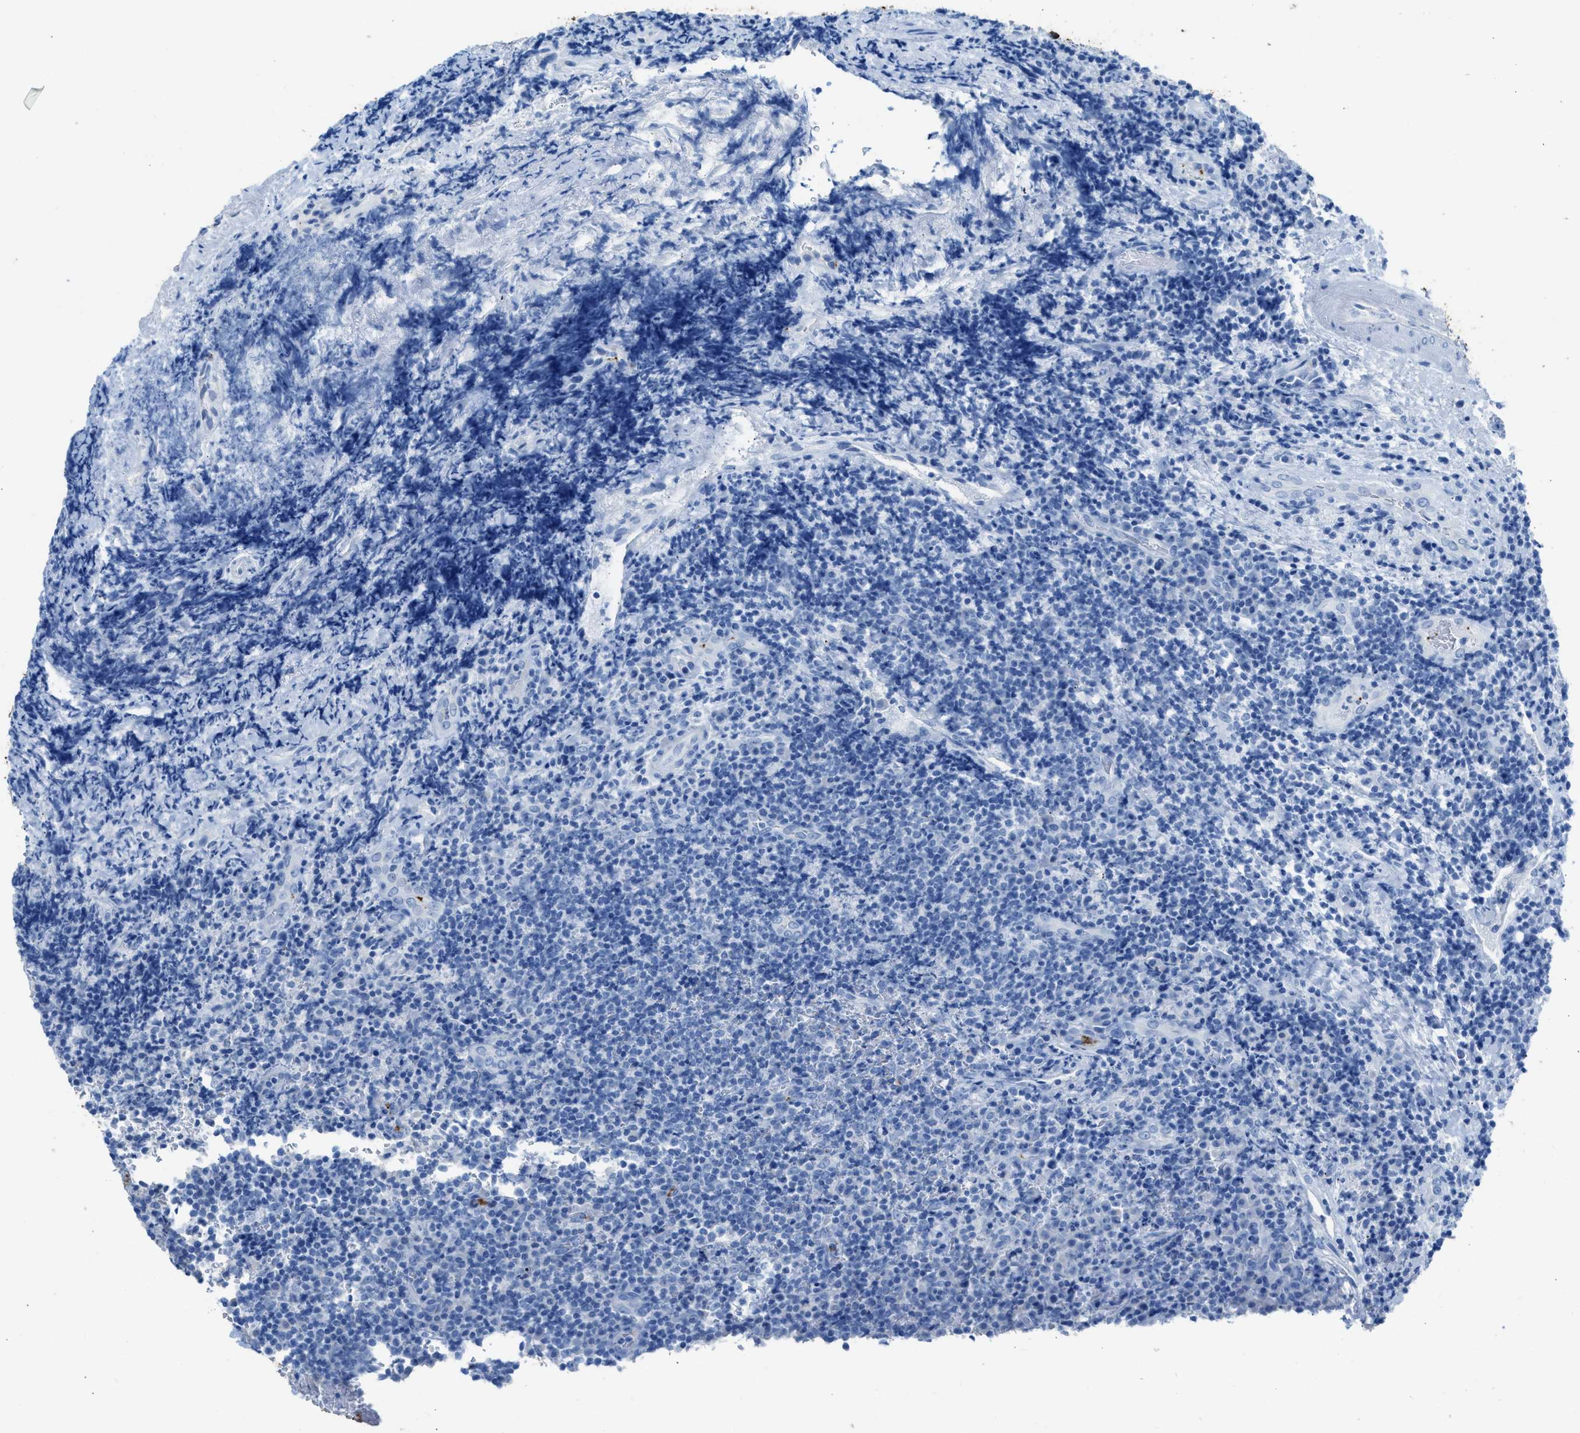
{"staining": {"intensity": "negative", "quantity": "none", "location": "none"}, "tissue": "lymphoma", "cell_type": "Tumor cells", "image_type": "cancer", "snomed": [{"axis": "morphology", "description": "Malignant lymphoma, non-Hodgkin's type, High grade"}, {"axis": "topography", "description": "Tonsil"}], "caption": "This is a micrograph of IHC staining of lymphoma, which shows no staining in tumor cells.", "gene": "FAIM2", "patient": {"sex": "female", "age": 36}}